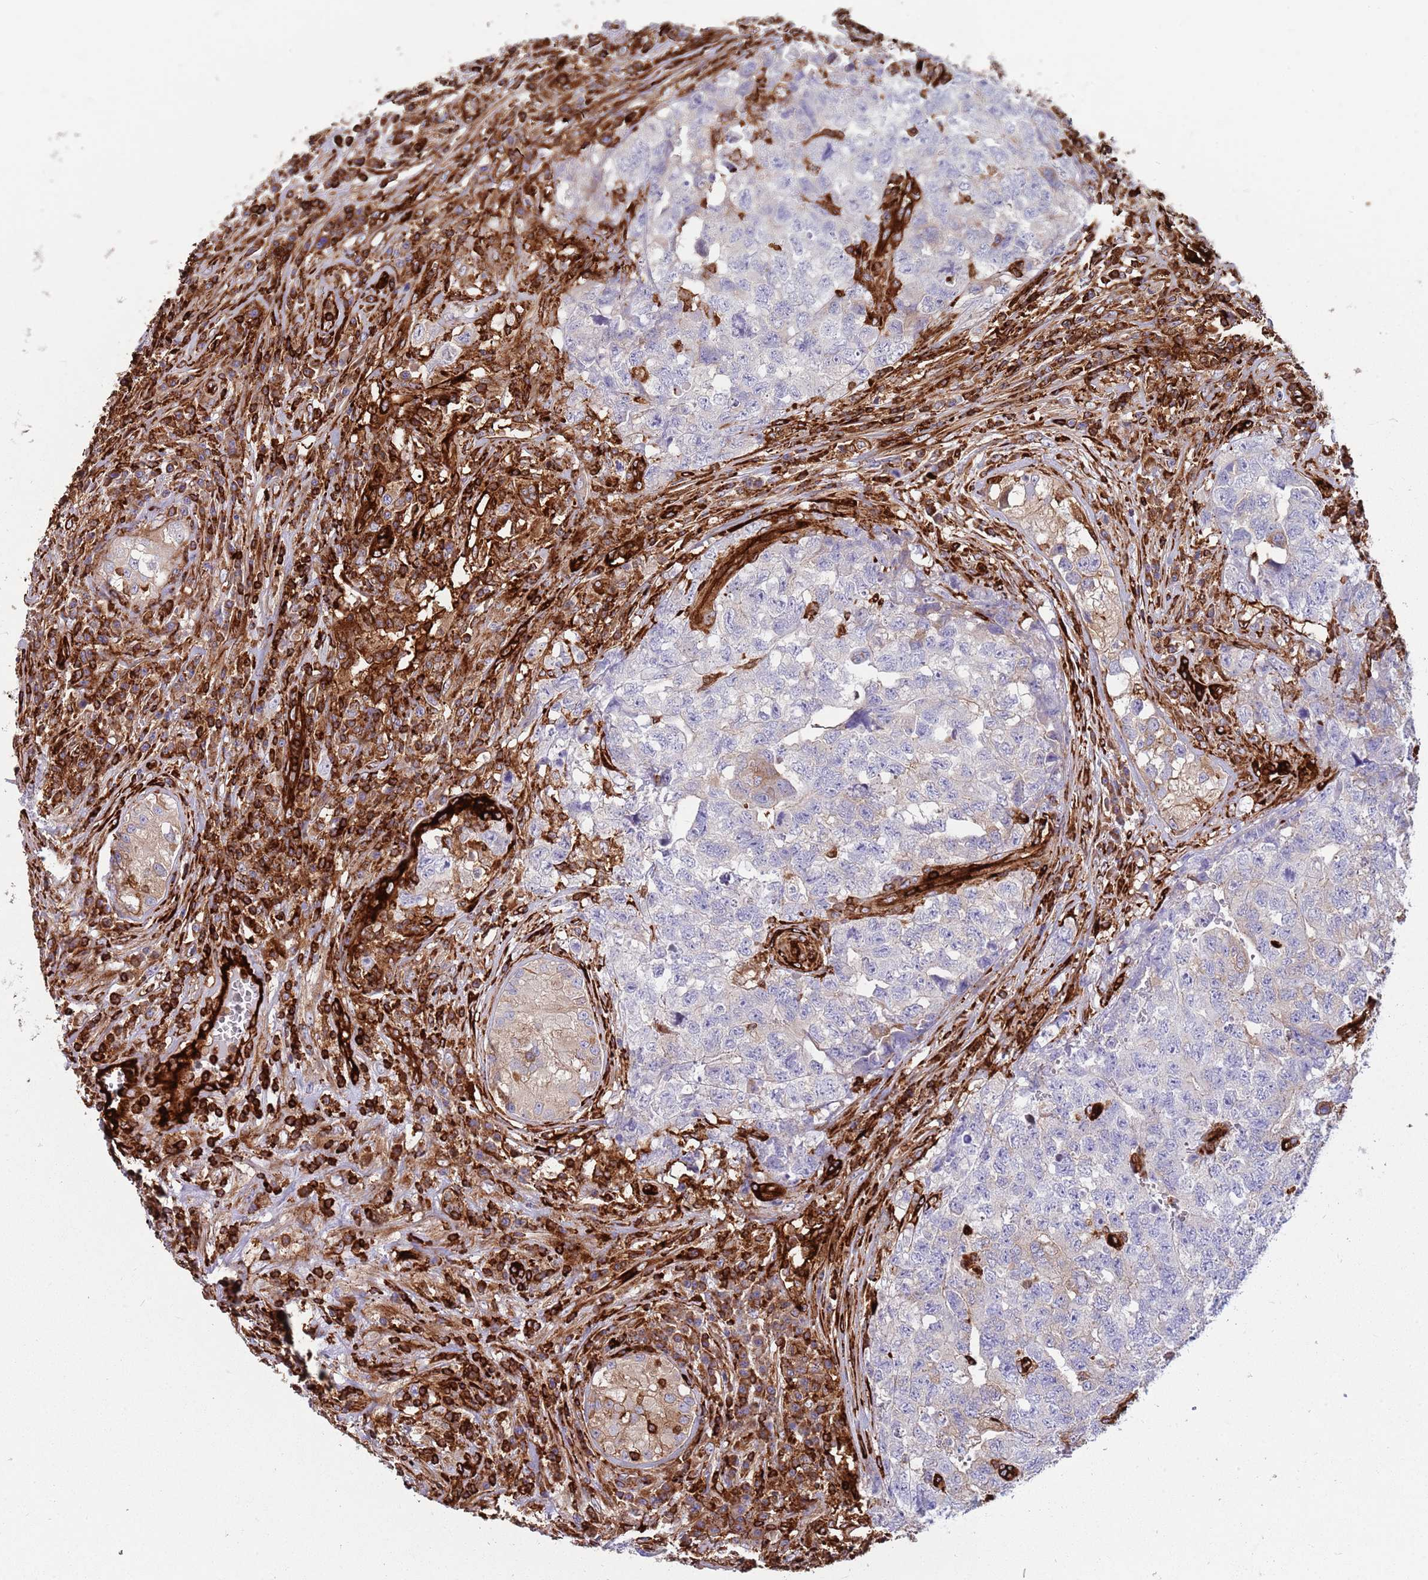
{"staining": {"intensity": "negative", "quantity": "none", "location": "none"}, "tissue": "testis cancer", "cell_type": "Tumor cells", "image_type": "cancer", "snomed": [{"axis": "morphology", "description": "Carcinoma, Embryonal, NOS"}, {"axis": "topography", "description": "Testis"}], "caption": "Immunohistochemistry image of testis cancer stained for a protein (brown), which shows no positivity in tumor cells. The staining was performed using DAB to visualize the protein expression in brown, while the nuclei were stained in blue with hematoxylin (Magnification: 20x).", "gene": "KBTBD7", "patient": {"sex": "male", "age": 31}}